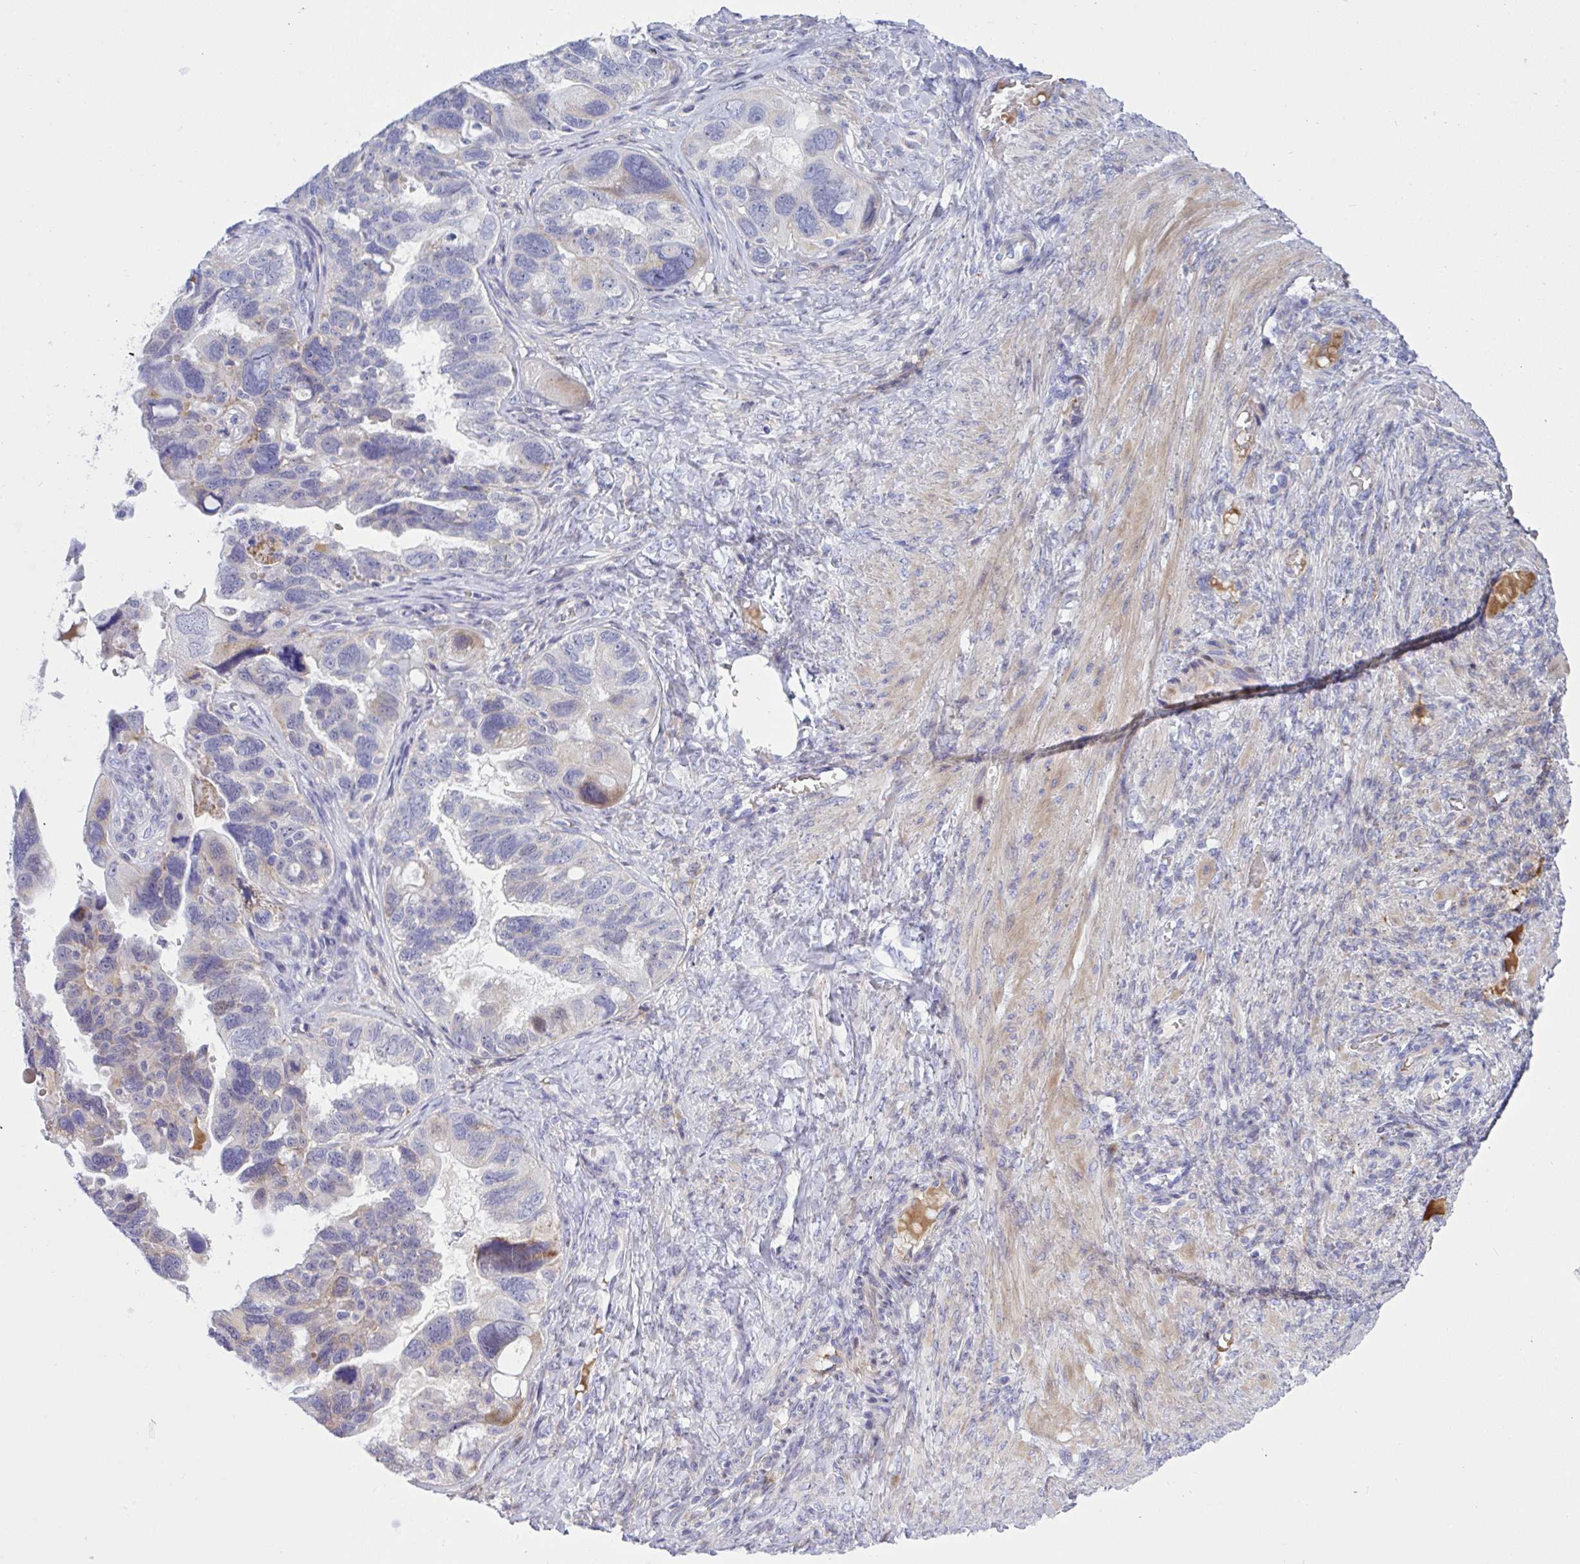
{"staining": {"intensity": "moderate", "quantity": "25%-75%", "location": "cytoplasmic/membranous"}, "tissue": "ovarian cancer", "cell_type": "Tumor cells", "image_type": "cancer", "snomed": [{"axis": "morphology", "description": "Cystadenocarcinoma, serous, NOS"}, {"axis": "topography", "description": "Ovary"}], "caption": "Protein expression analysis of ovarian cancer (serous cystadenocarcinoma) demonstrates moderate cytoplasmic/membranous positivity in about 25%-75% of tumor cells.", "gene": "NTN1", "patient": {"sex": "female", "age": 60}}